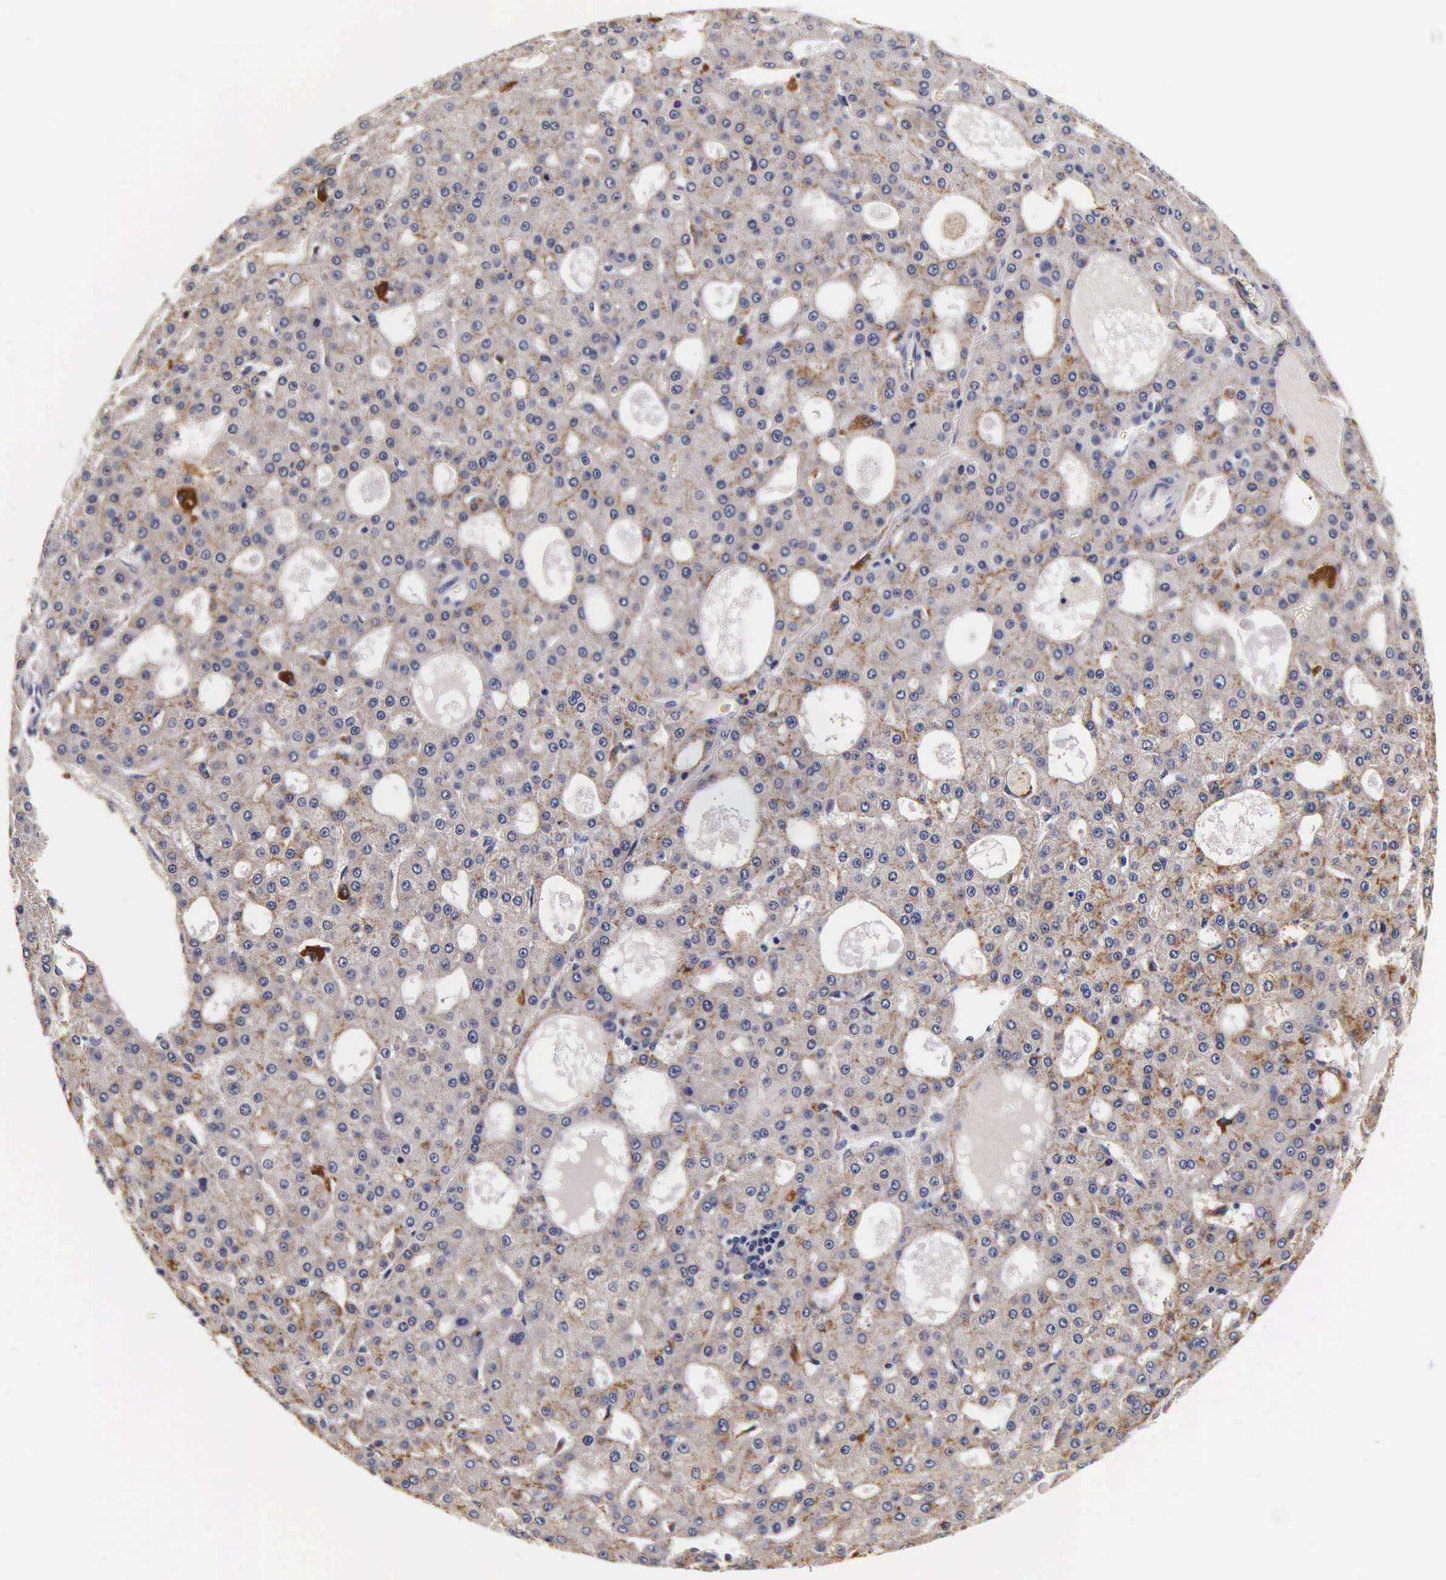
{"staining": {"intensity": "moderate", "quantity": "25%-75%", "location": "cytoplasmic/membranous"}, "tissue": "liver cancer", "cell_type": "Tumor cells", "image_type": "cancer", "snomed": [{"axis": "morphology", "description": "Carcinoma, Hepatocellular, NOS"}, {"axis": "topography", "description": "Liver"}], "caption": "Brown immunohistochemical staining in human hepatocellular carcinoma (liver) exhibits moderate cytoplasmic/membranous positivity in approximately 25%-75% of tumor cells.", "gene": "CTSB", "patient": {"sex": "male", "age": 47}}